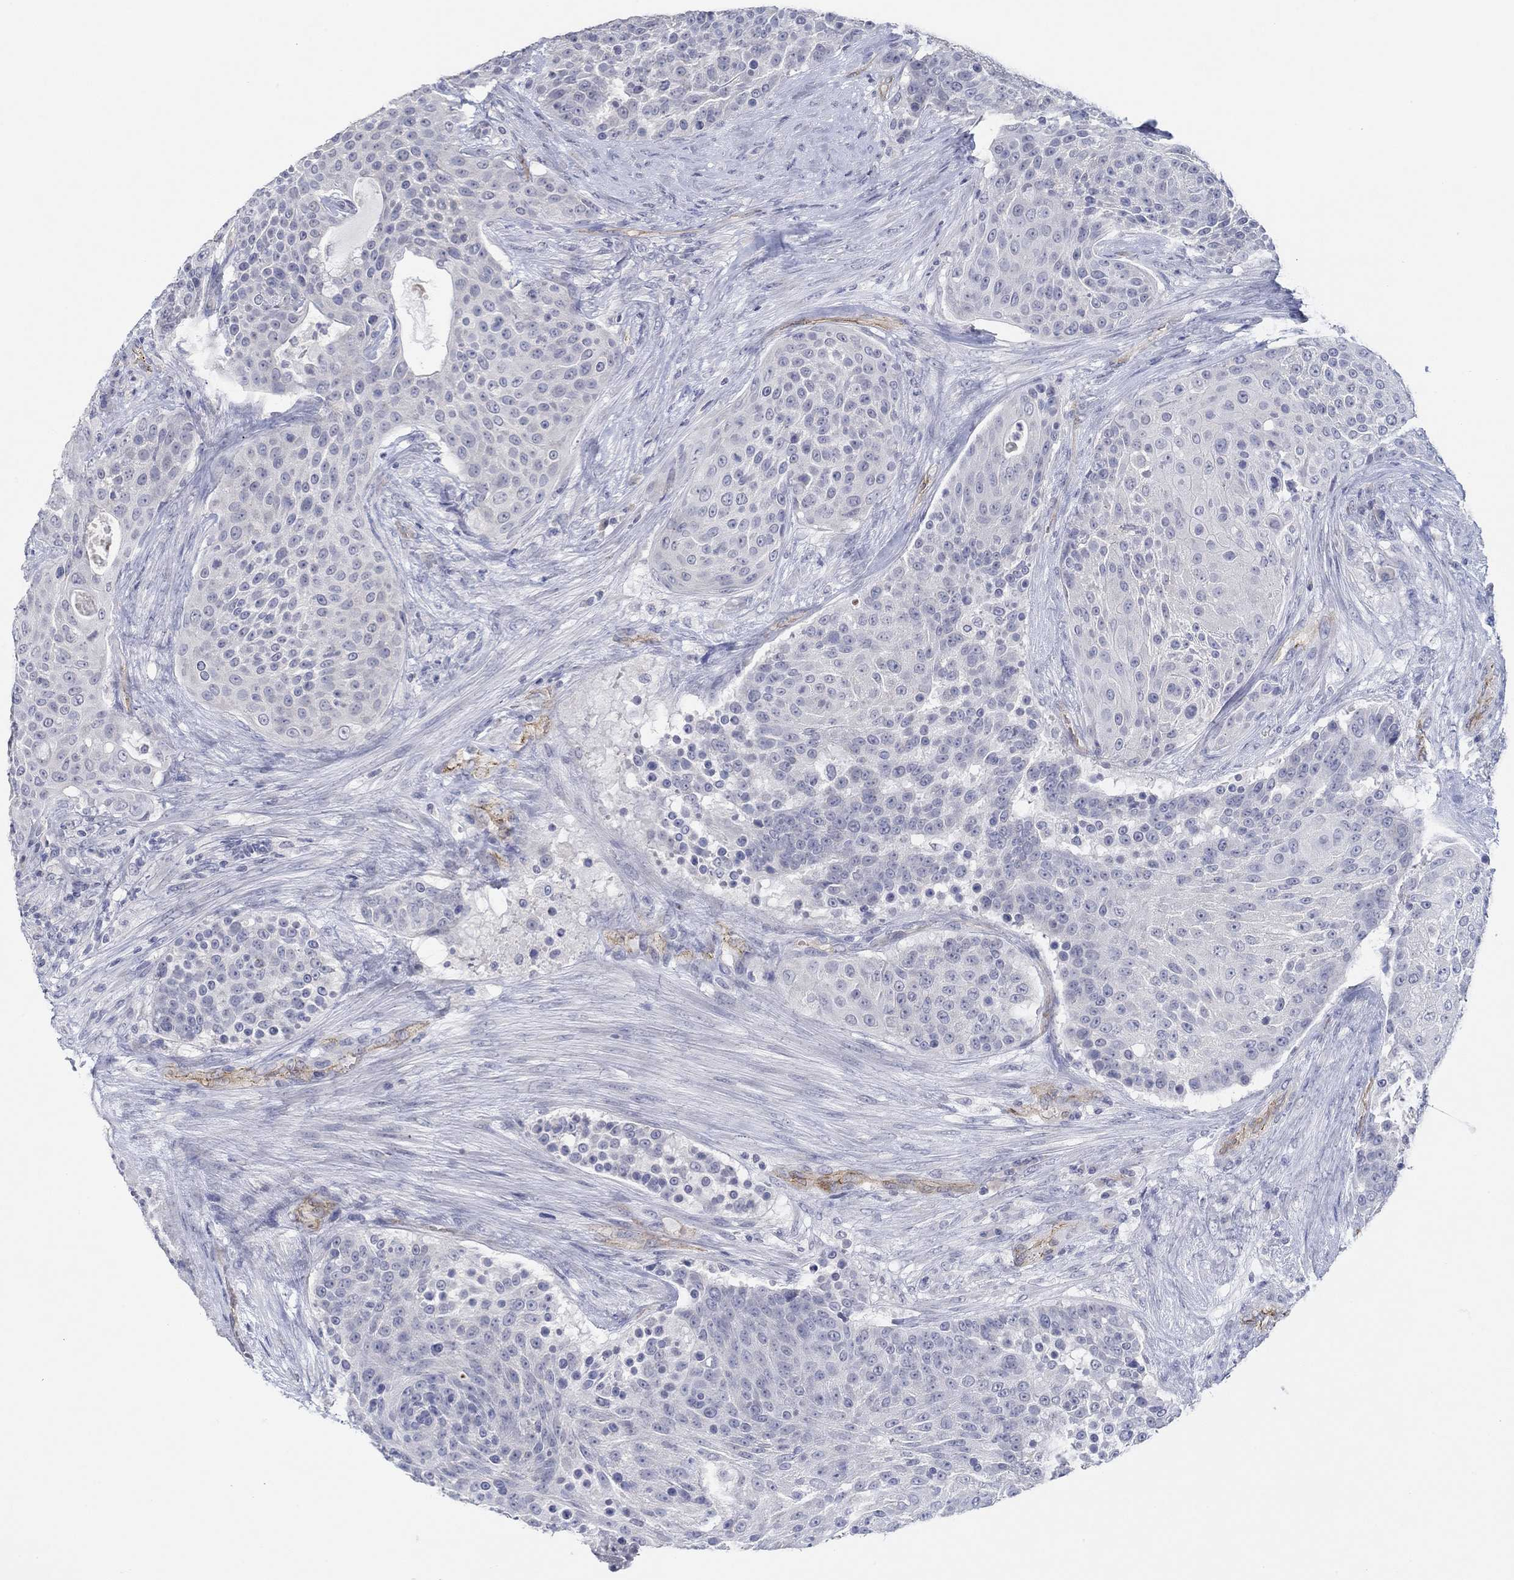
{"staining": {"intensity": "negative", "quantity": "none", "location": "none"}, "tissue": "urothelial cancer", "cell_type": "Tumor cells", "image_type": "cancer", "snomed": [{"axis": "morphology", "description": "Urothelial carcinoma, High grade"}, {"axis": "topography", "description": "Urinary bladder"}], "caption": "IHC histopathology image of neoplastic tissue: urothelial carcinoma (high-grade) stained with DAB reveals no significant protein staining in tumor cells.", "gene": "GJA5", "patient": {"sex": "female", "age": 63}}